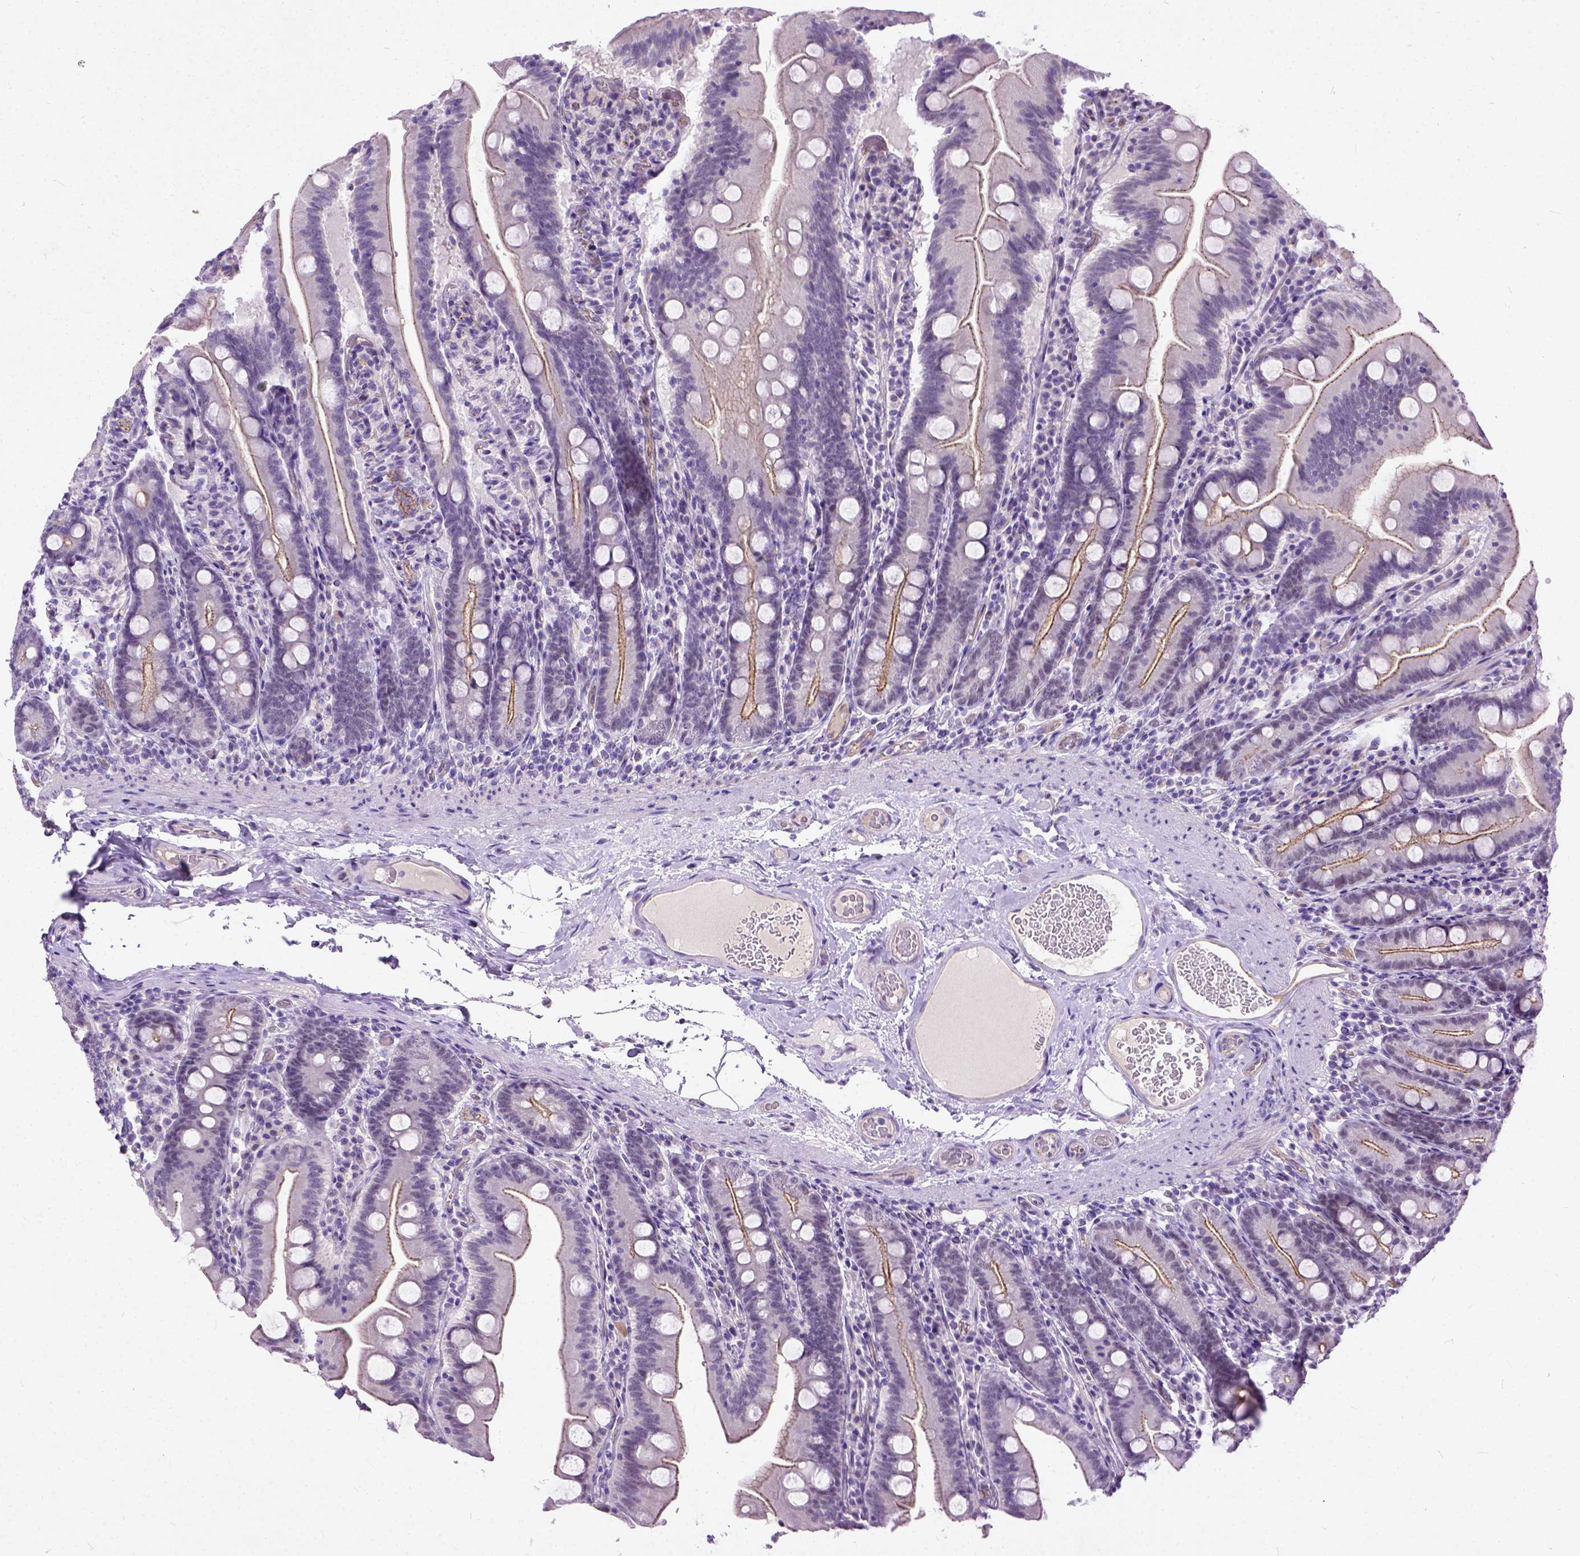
{"staining": {"intensity": "moderate", "quantity": "25%-75%", "location": "cytoplasmic/membranous"}, "tissue": "small intestine", "cell_type": "Glandular cells", "image_type": "normal", "snomed": [{"axis": "morphology", "description": "Normal tissue, NOS"}, {"axis": "topography", "description": "Small intestine"}], "caption": "About 25%-75% of glandular cells in benign small intestine show moderate cytoplasmic/membranous protein positivity as visualized by brown immunohistochemical staining.", "gene": "ADGRF1", "patient": {"sex": "male", "age": 37}}